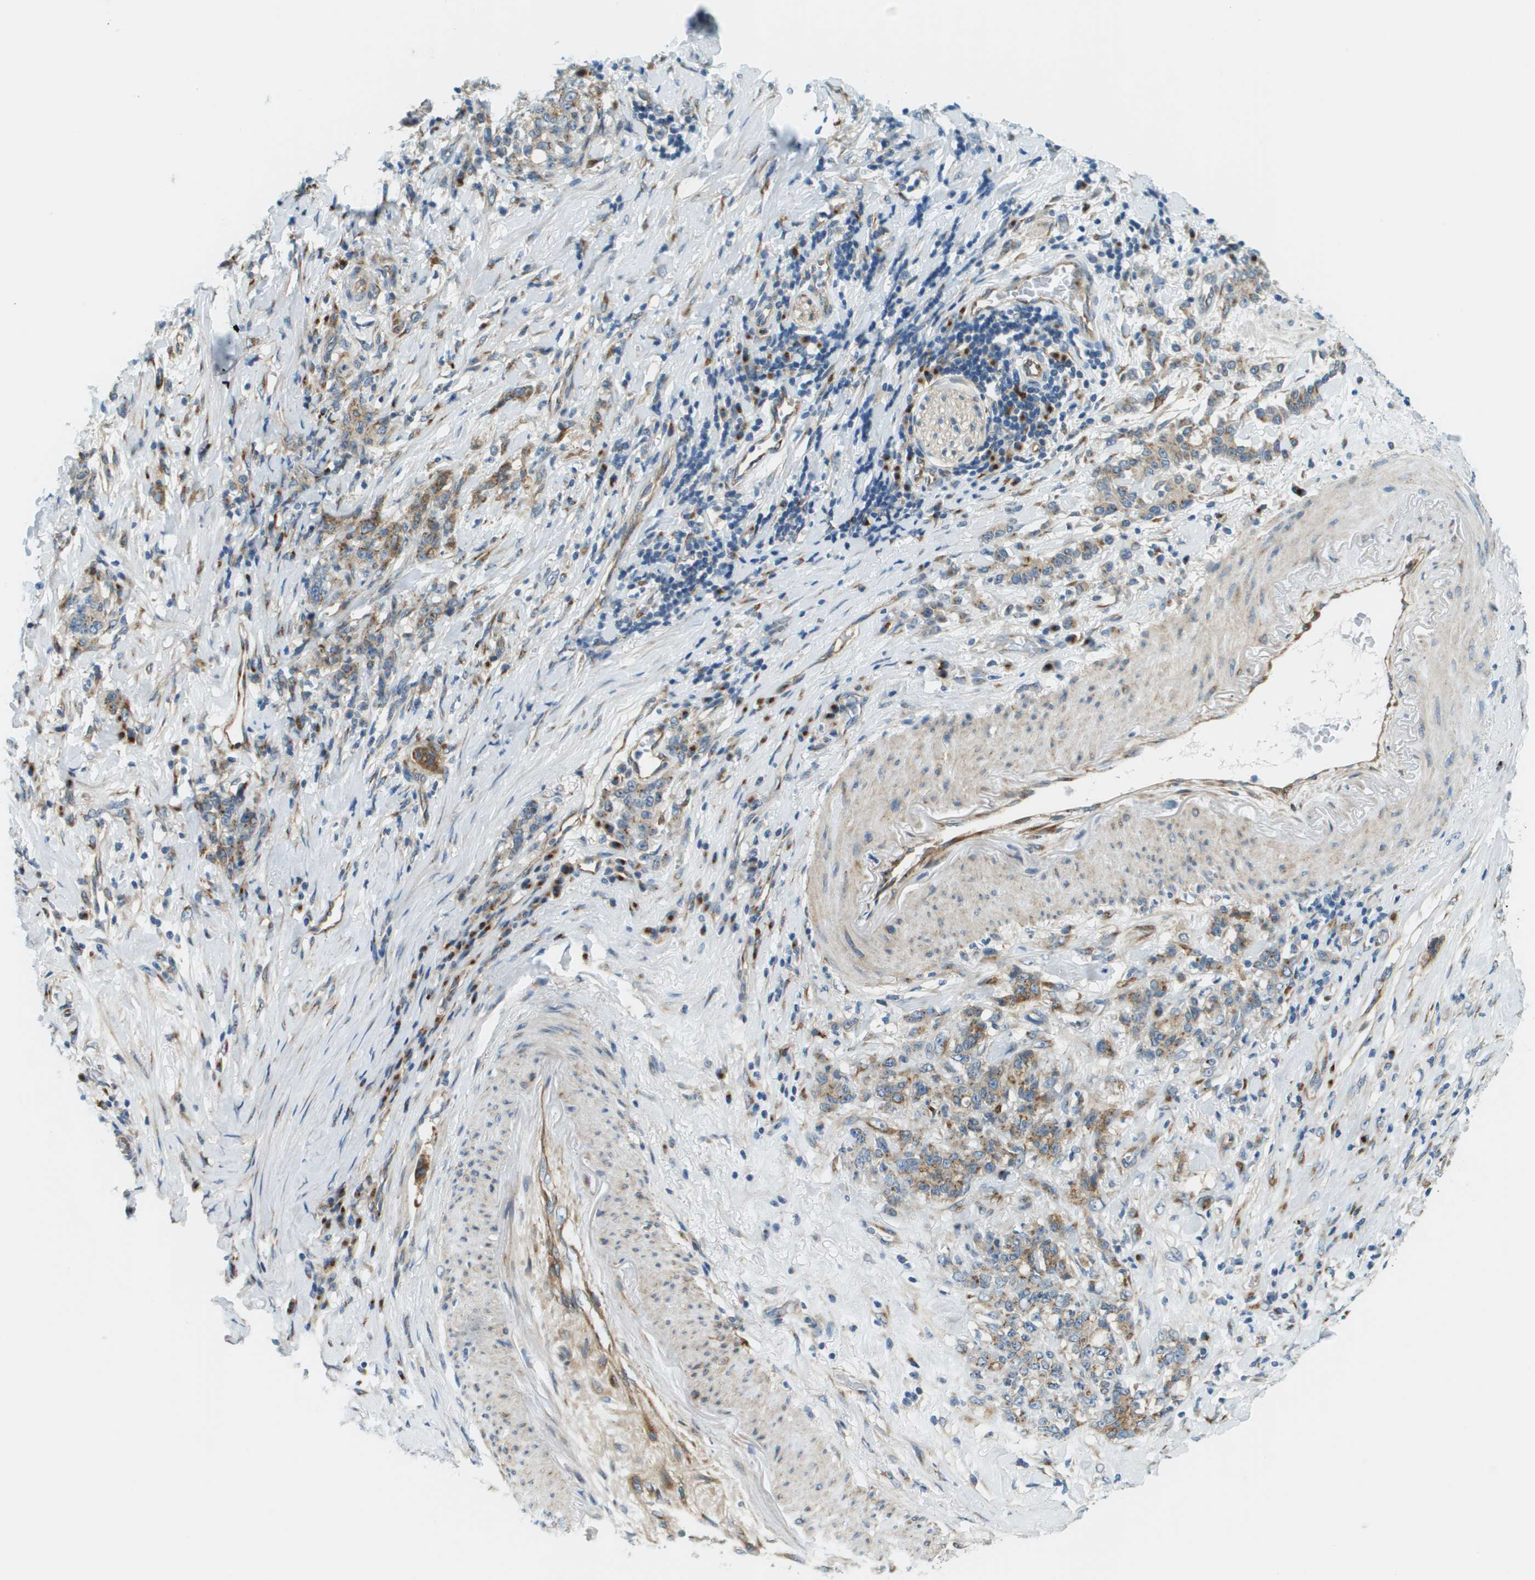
{"staining": {"intensity": "moderate", "quantity": ">75%", "location": "cytoplasmic/membranous"}, "tissue": "stomach cancer", "cell_type": "Tumor cells", "image_type": "cancer", "snomed": [{"axis": "morphology", "description": "Adenocarcinoma, NOS"}, {"axis": "topography", "description": "Stomach, lower"}], "caption": "Protein staining by immunohistochemistry (IHC) reveals moderate cytoplasmic/membranous positivity in about >75% of tumor cells in stomach cancer. (DAB (3,3'-diaminobenzidine) IHC with brightfield microscopy, high magnification).", "gene": "ACBD3", "patient": {"sex": "male", "age": 88}}